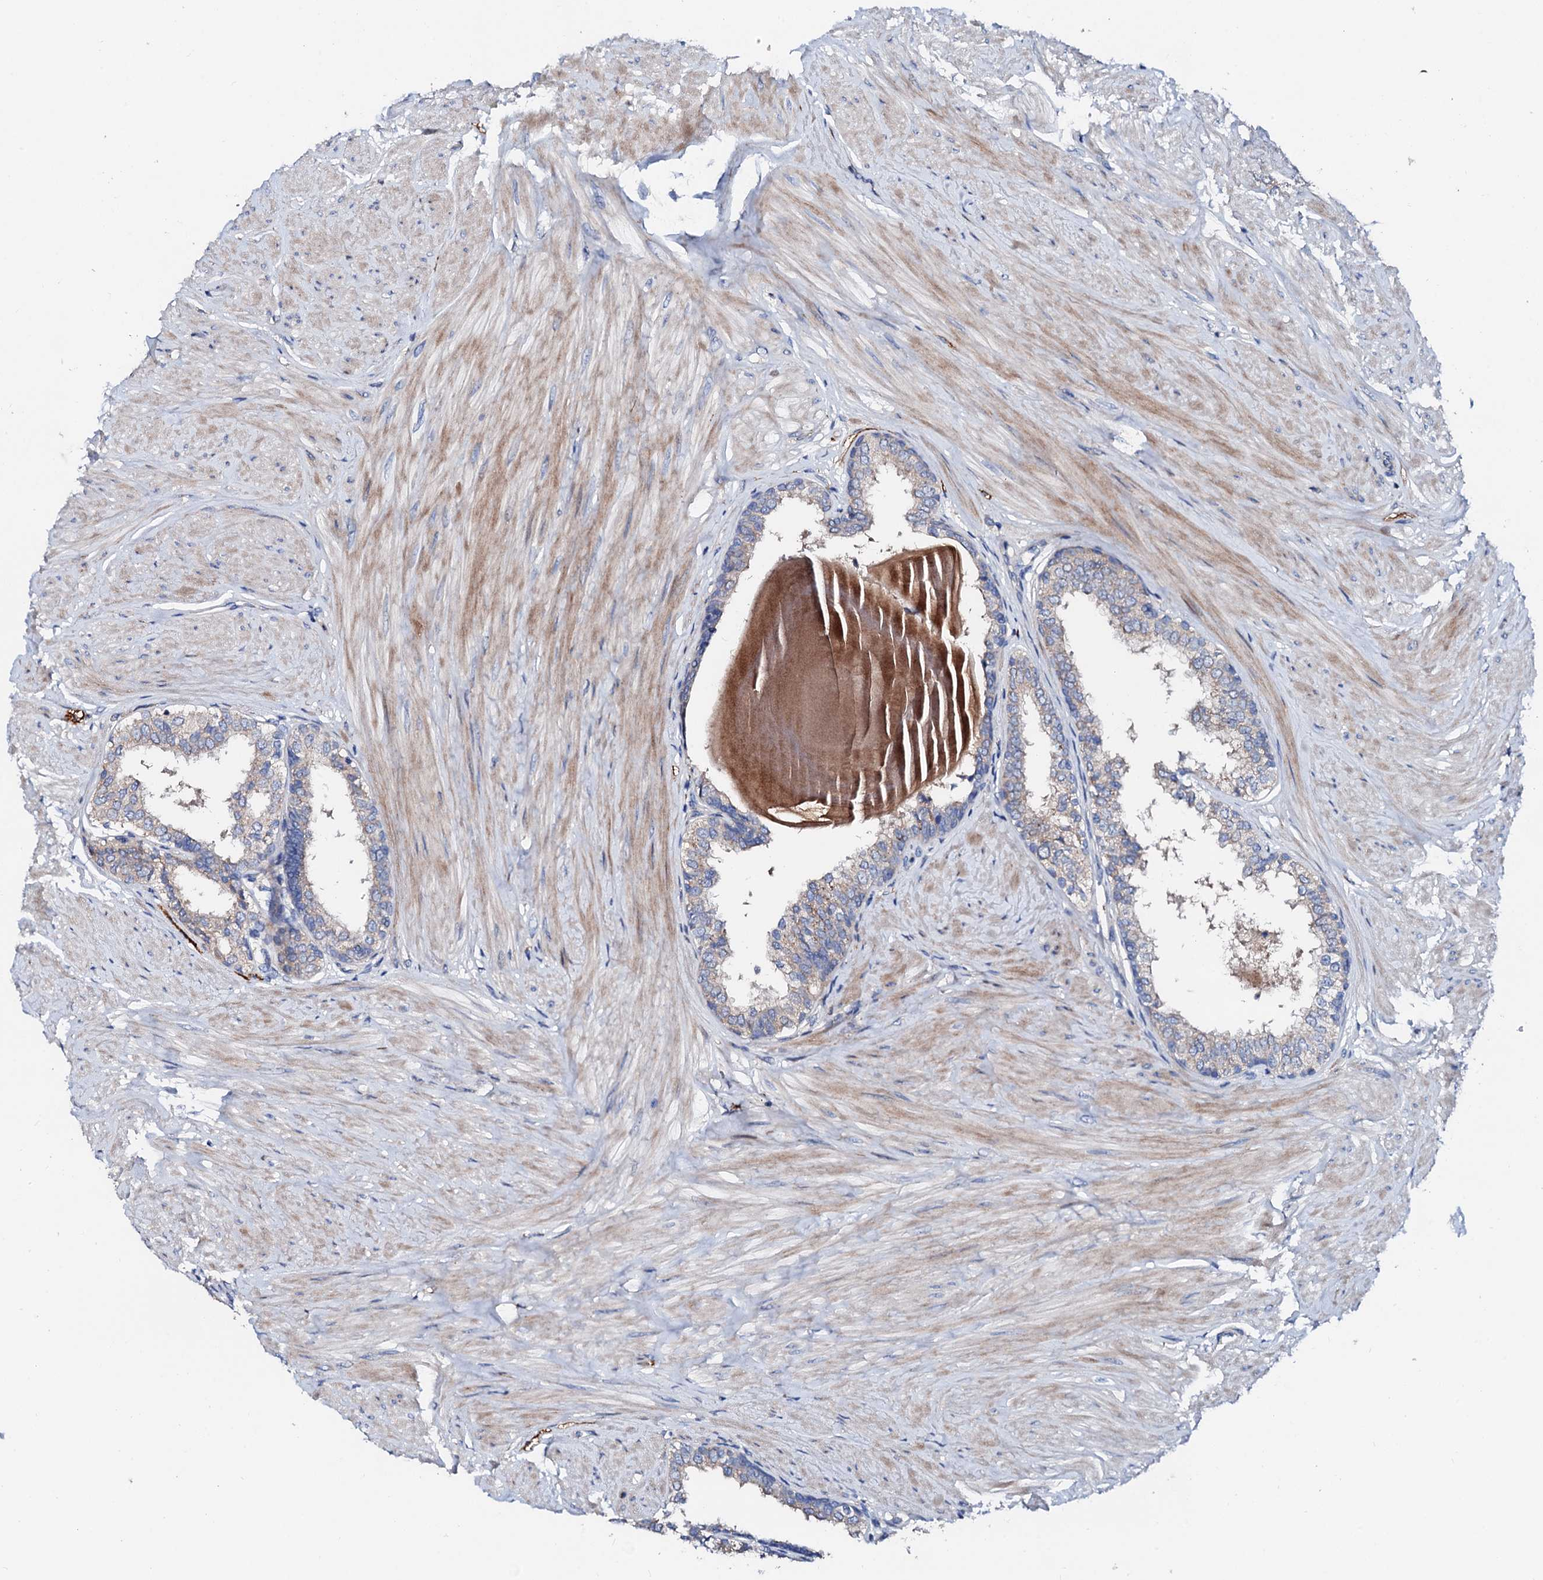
{"staining": {"intensity": "weak", "quantity": "25%-75%", "location": "cytoplasmic/membranous"}, "tissue": "prostate", "cell_type": "Glandular cells", "image_type": "normal", "snomed": [{"axis": "morphology", "description": "Normal tissue, NOS"}, {"axis": "topography", "description": "Prostate"}], "caption": "About 25%-75% of glandular cells in normal human prostate show weak cytoplasmic/membranous protein expression as visualized by brown immunohistochemical staining.", "gene": "SLC10A7", "patient": {"sex": "male", "age": 48}}